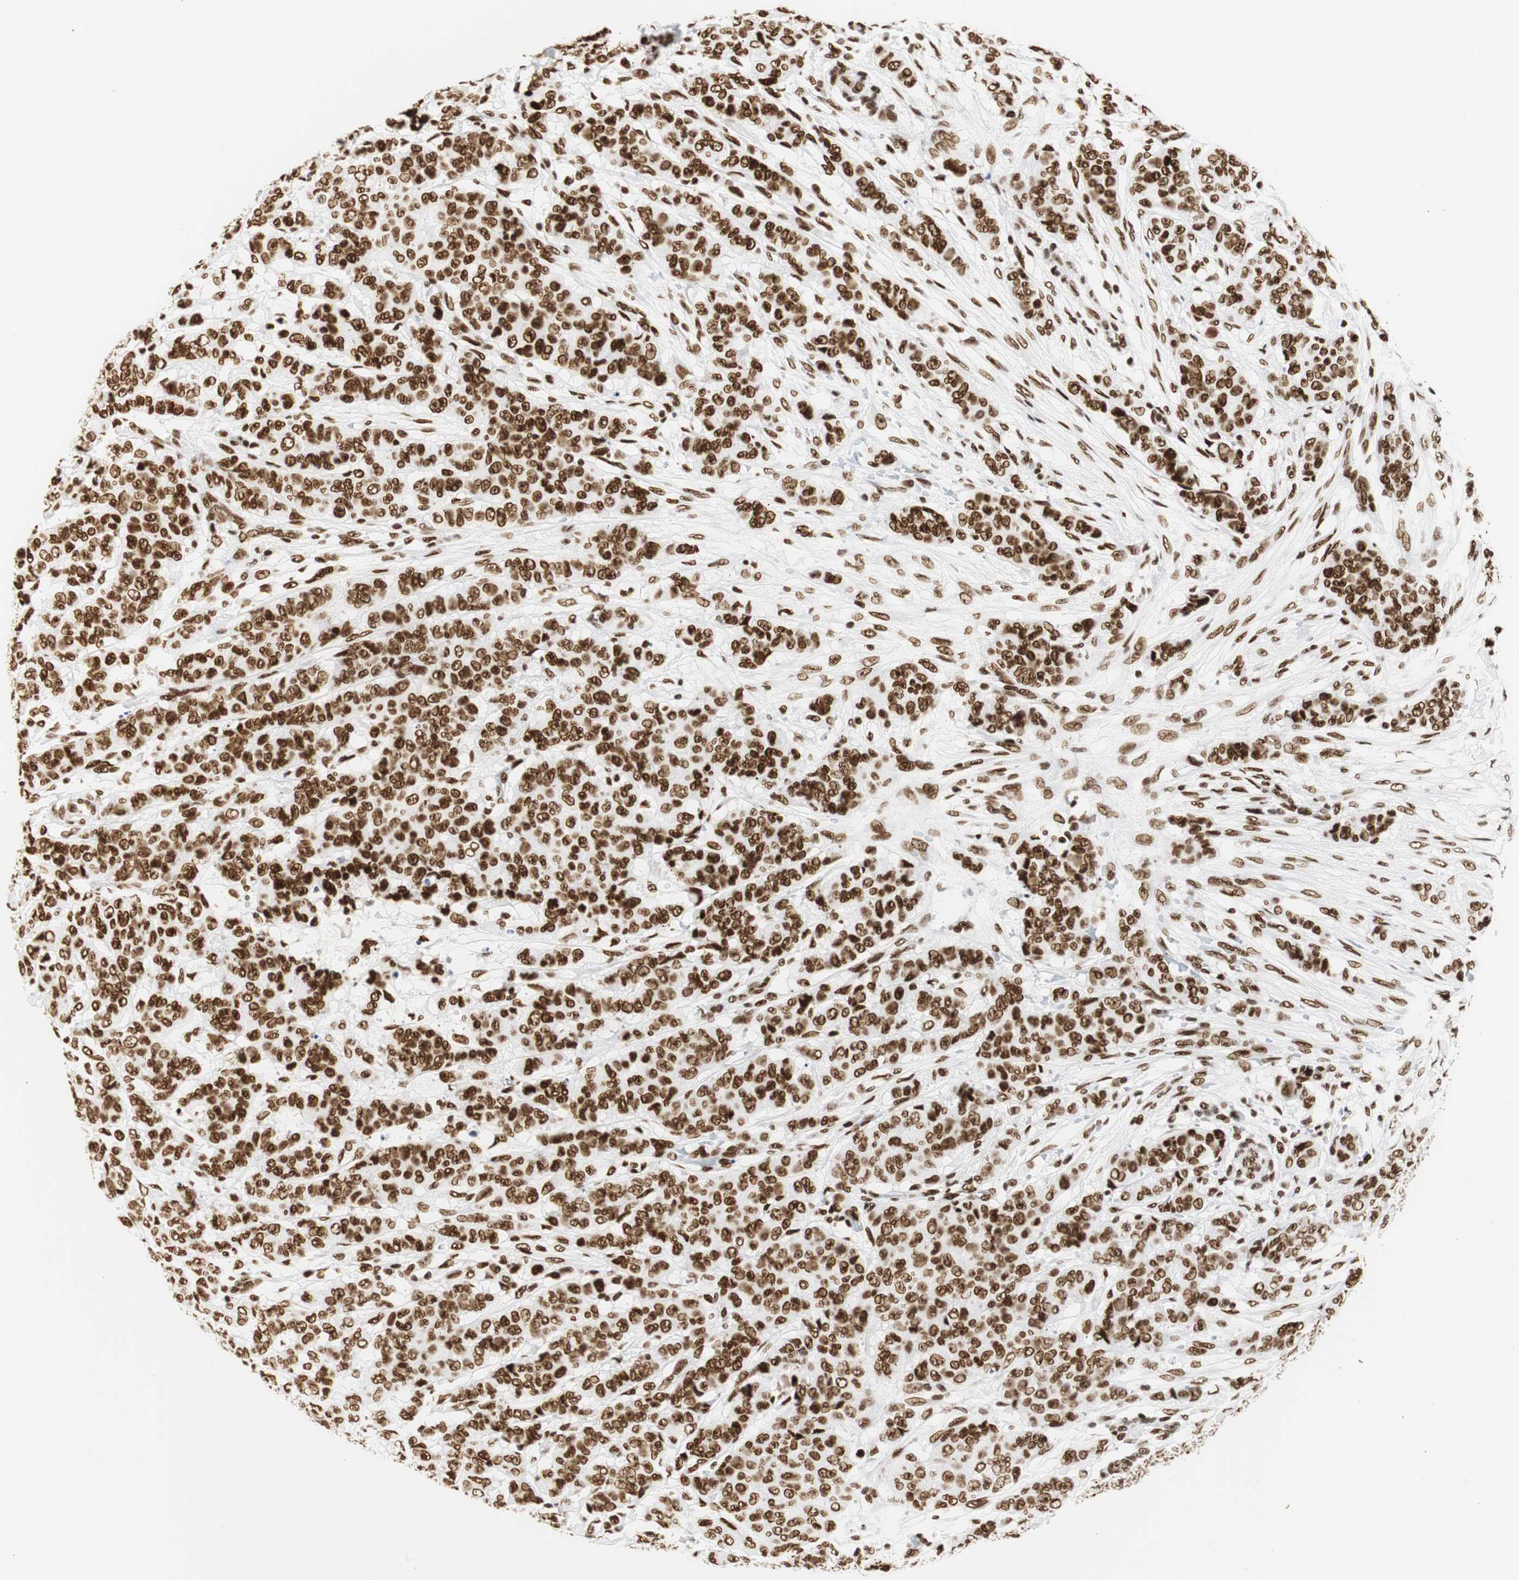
{"staining": {"intensity": "strong", "quantity": ">75%", "location": "nuclear"}, "tissue": "breast cancer", "cell_type": "Tumor cells", "image_type": "cancer", "snomed": [{"axis": "morphology", "description": "Duct carcinoma"}, {"axis": "topography", "description": "Breast"}], "caption": "High-power microscopy captured an immunohistochemistry (IHC) image of breast cancer, revealing strong nuclear staining in approximately >75% of tumor cells.", "gene": "HNRNPH2", "patient": {"sex": "female", "age": 40}}